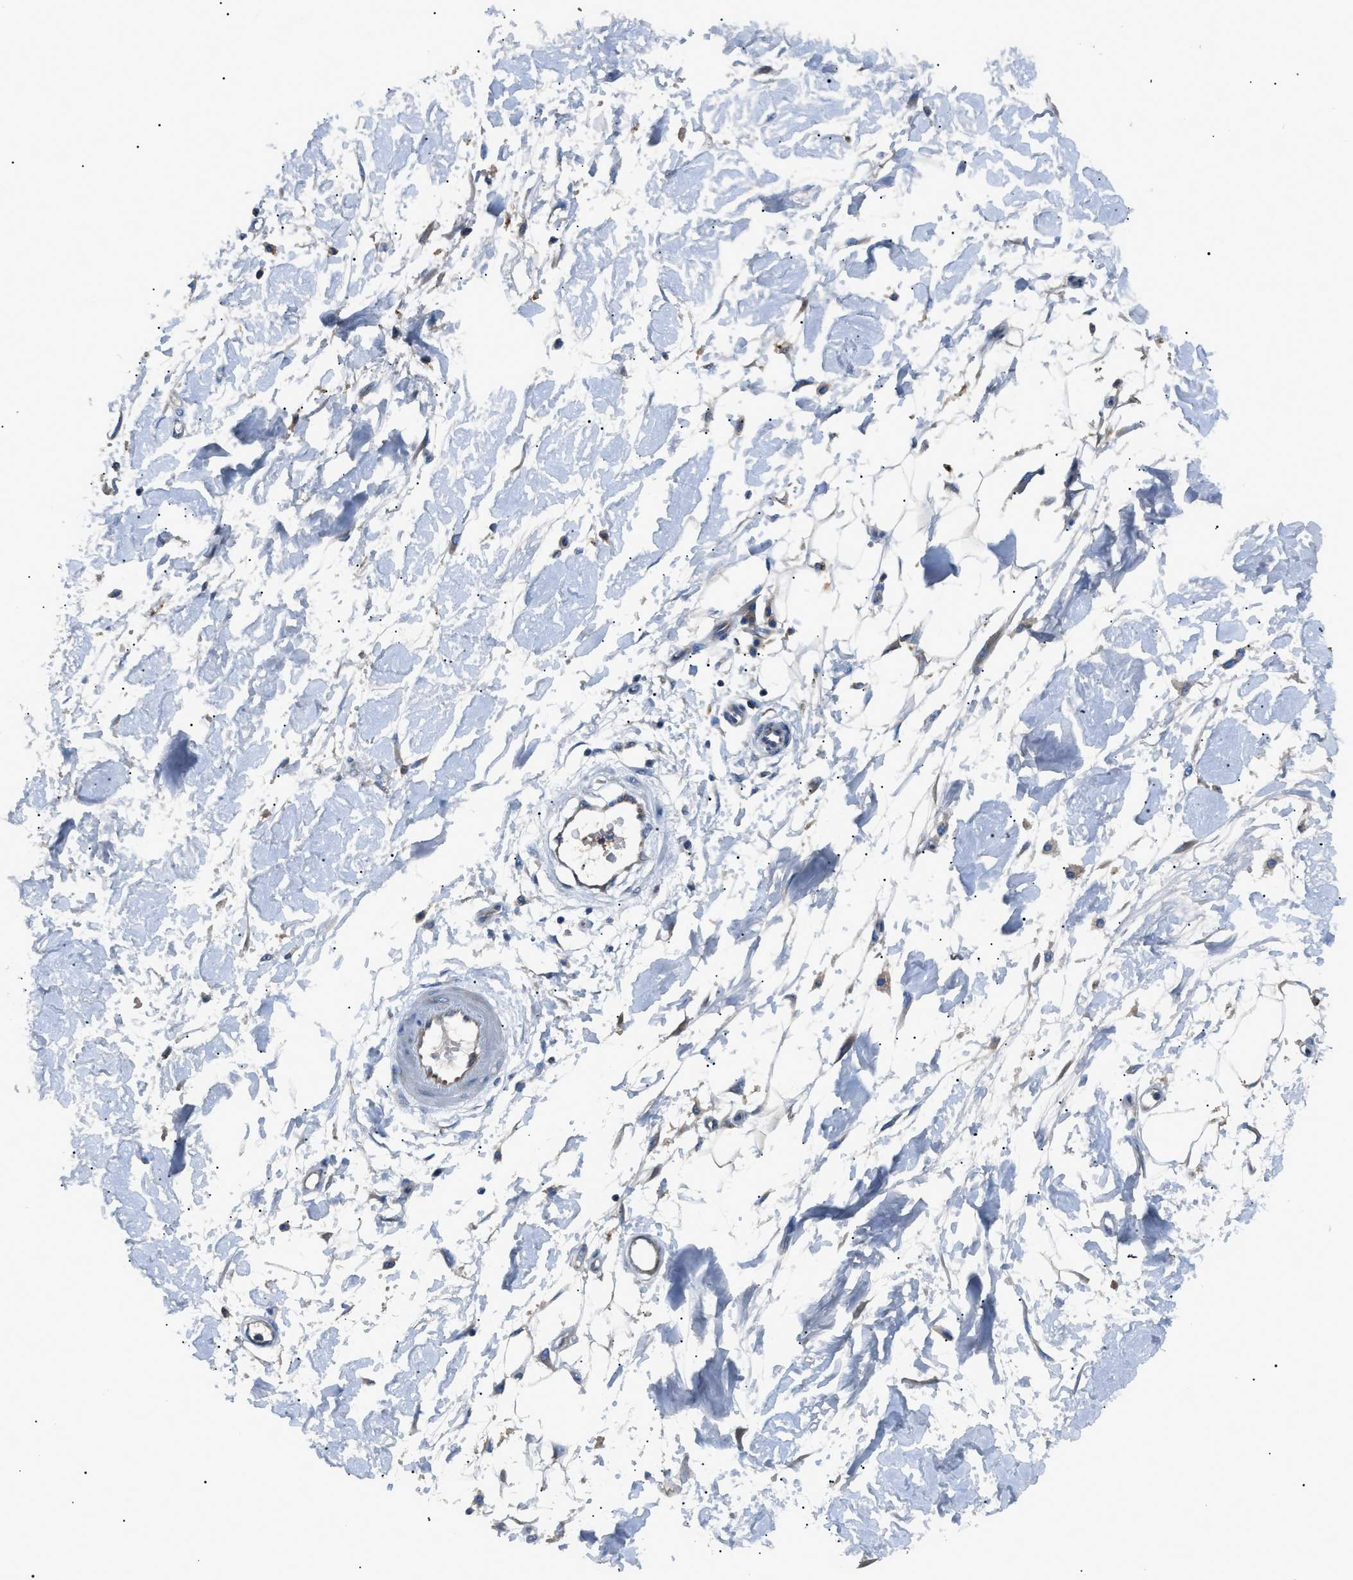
{"staining": {"intensity": "weak", "quantity": "25%-75%", "location": "cytoplasmic/membranous"}, "tissue": "adipose tissue", "cell_type": "Adipocytes", "image_type": "normal", "snomed": [{"axis": "morphology", "description": "Normal tissue, NOS"}, {"axis": "morphology", "description": "Squamous cell carcinoma, NOS"}, {"axis": "topography", "description": "Skin"}, {"axis": "topography", "description": "Peripheral nerve tissue"}], "caption": "Immunohistochemistry (IHC) of benign human adipose tissue demonstrates low levels of weak cytoplasmic/membranous expression in about 25%-75% of adipocytes.", "gene": "ZDHHC24", "patient": {"sex": "male", "age": 83}}